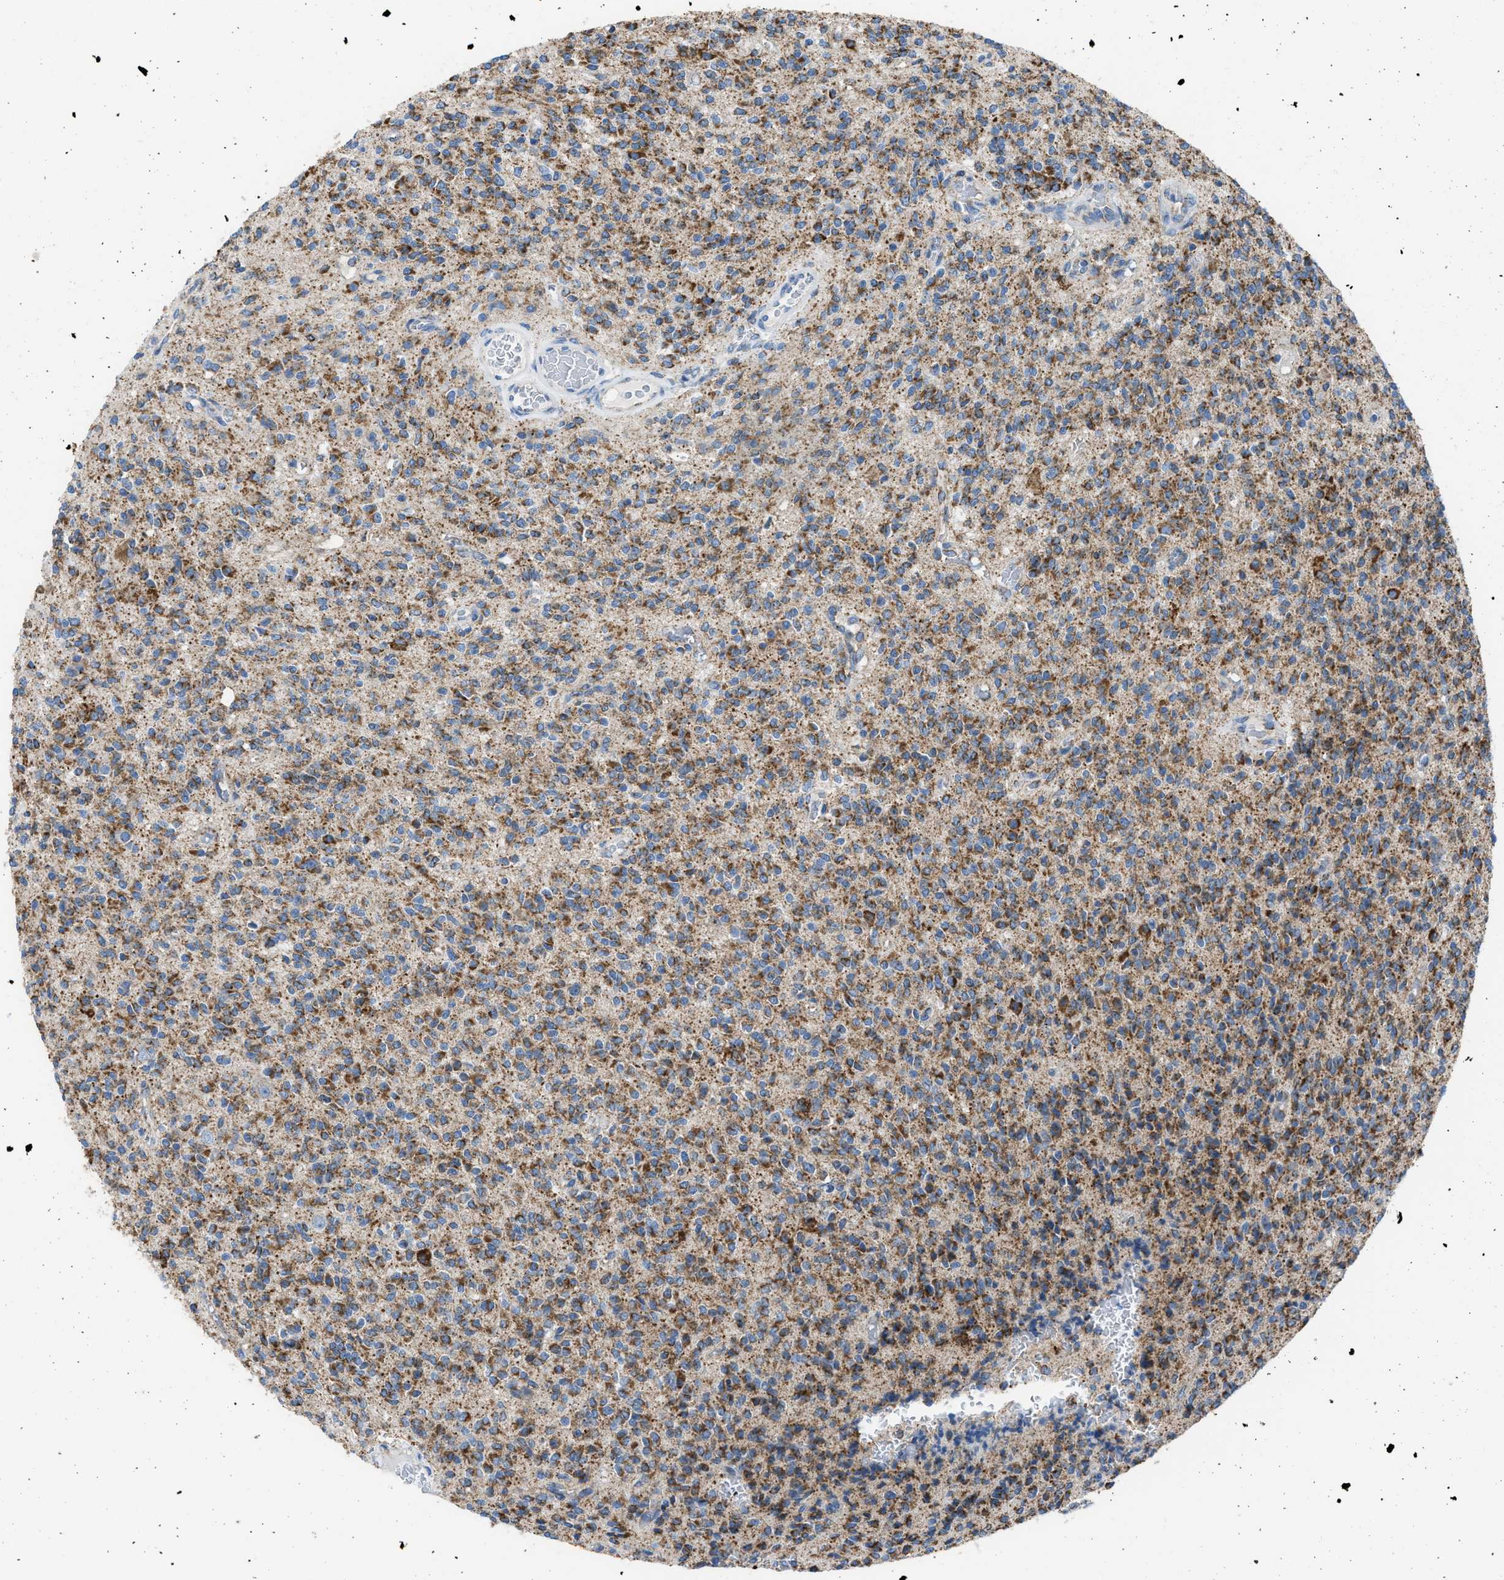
{"staining": {"intensity": "moderate", "quantity": ">75%", "location": "cytoplasmic/membranous"}, "tissue": "glioma", "cell_type": "Tumor cells", "image_type": "cancer", "snomed": [{"axis": "morphology", "description": "Glioma, malignant, High grade"}, {"axis": "topography", "description": "Brain"}], "caption": "An image of human glioma stained for a protein displays moderate cytoplasmic/membranous brown staining in tumor cells.", "gene": "ETFB", "patient": {"sex": "male", "age": 34}}